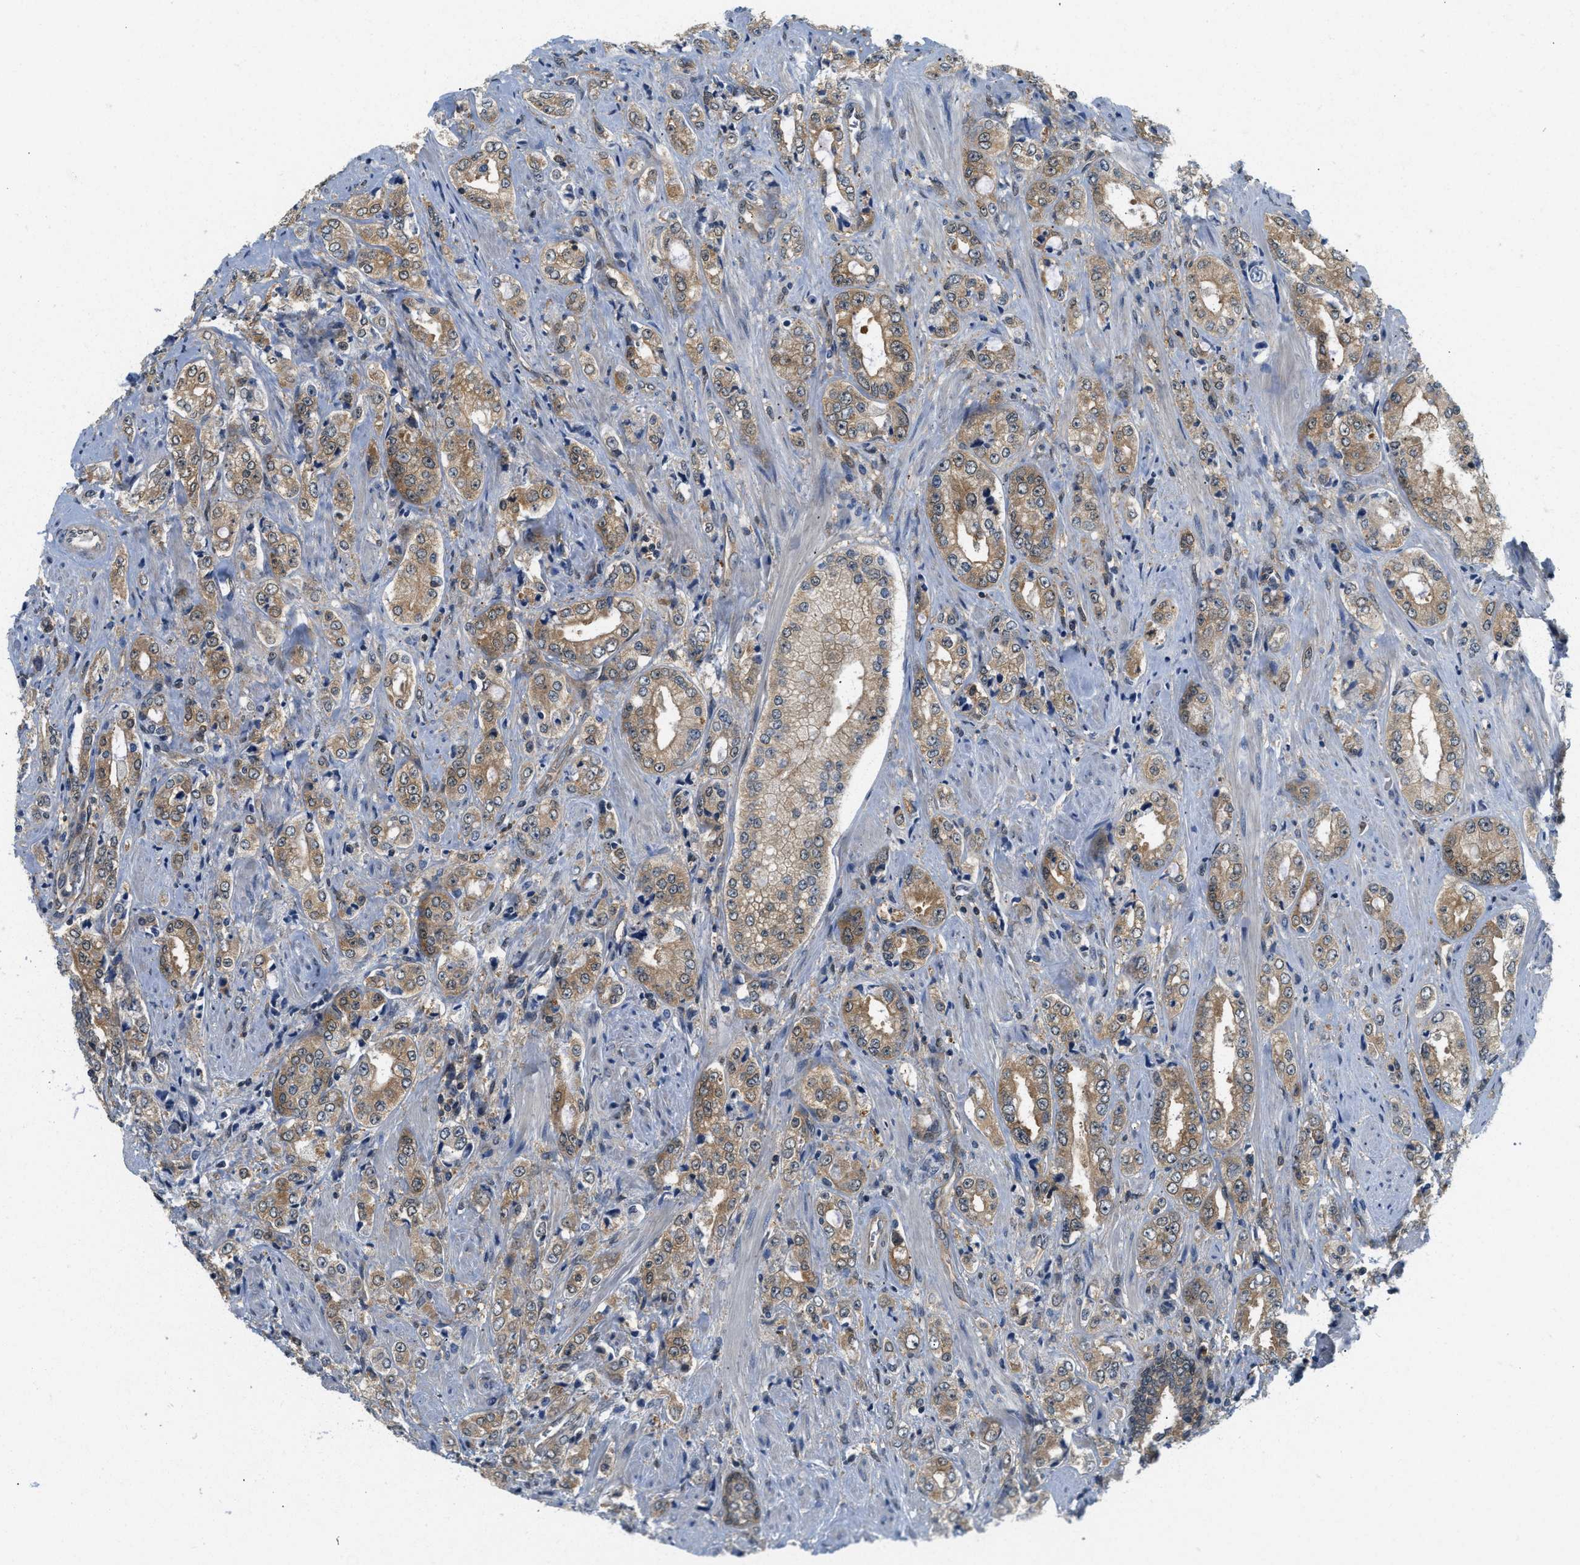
{"staining": {"intensity": "moderate", "quantity": ">75%", "location": "cytoplasmic/membranous"}, "tissue": "prostate cancer", "cell_type": "Tumor cells", "image_type": "cancer", "snomed": [{"axis": "morphology", "description": "Adenocarcinoma, High grade"}, {"axis": "topography", "description": "Prostate"}], "caption": "Tumor cells reveal medium levels of moderate cytoplasmic/membranous staining in about >75% of cells in human prostate cancer.", "gene": "EIF4EBP2", "patient": {"sex": "male", "age": 61}}